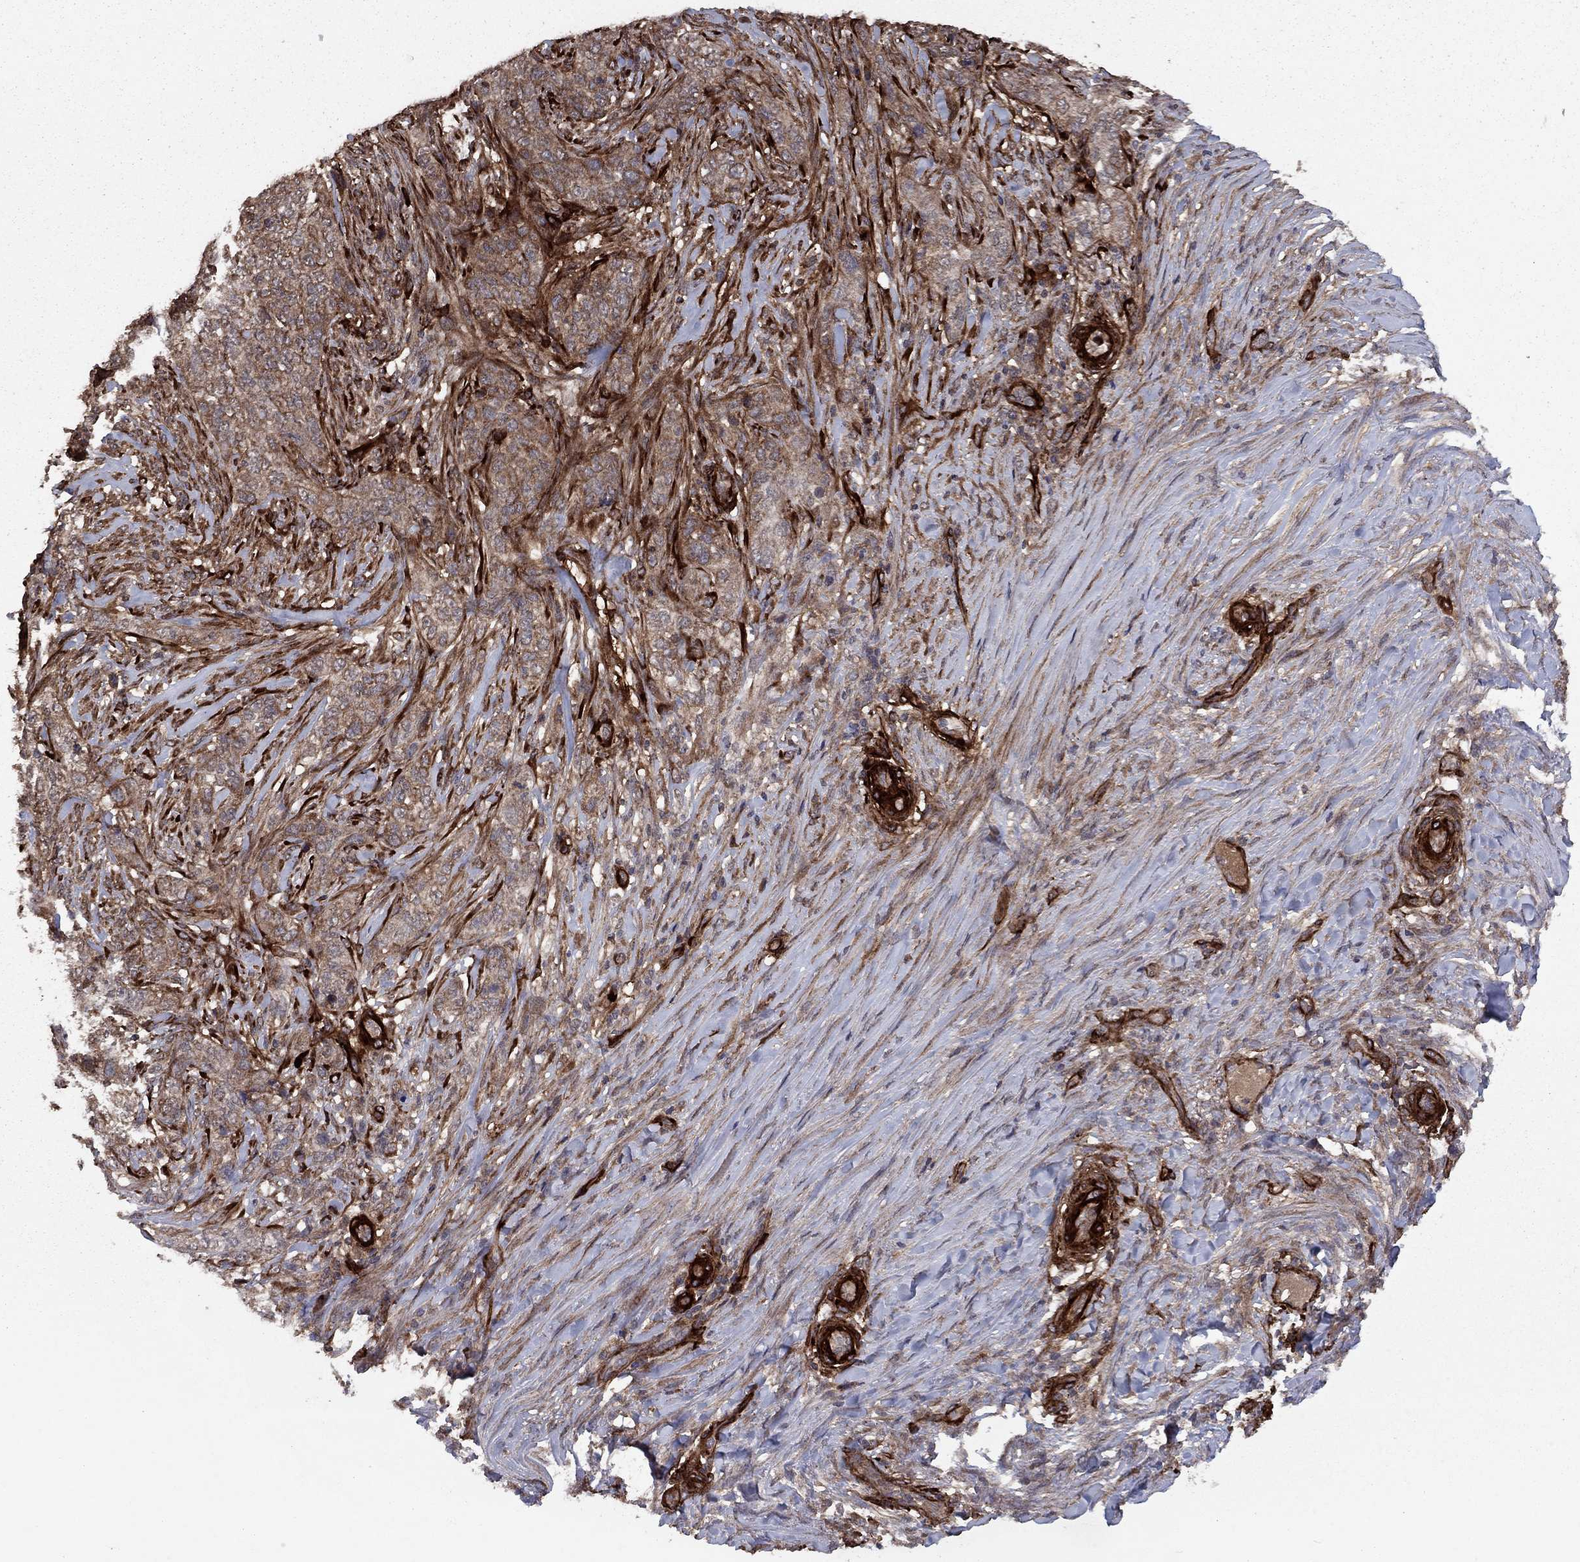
{"staining": {"intensity": "moderate", "quantity": "<25%", "location": "cytoplasmic/membranous"}, "tissue": "skin cancer", "cell_type": "Tumor cells", "image_type": "cancer", "snomed": [{"axis": "morphology", "description": "Basal cell carcinoma"}, {"axis": "topography", "description": "Skin"}], "caption": "Skin cancer (basal cell carcinoma) stained with a brown dye shows moderate cytoplasmic/membranous positive staining in about <25% of tumor cells.", "gene": "COL18A1", "patient": {"sex": "female", "age": 69}}